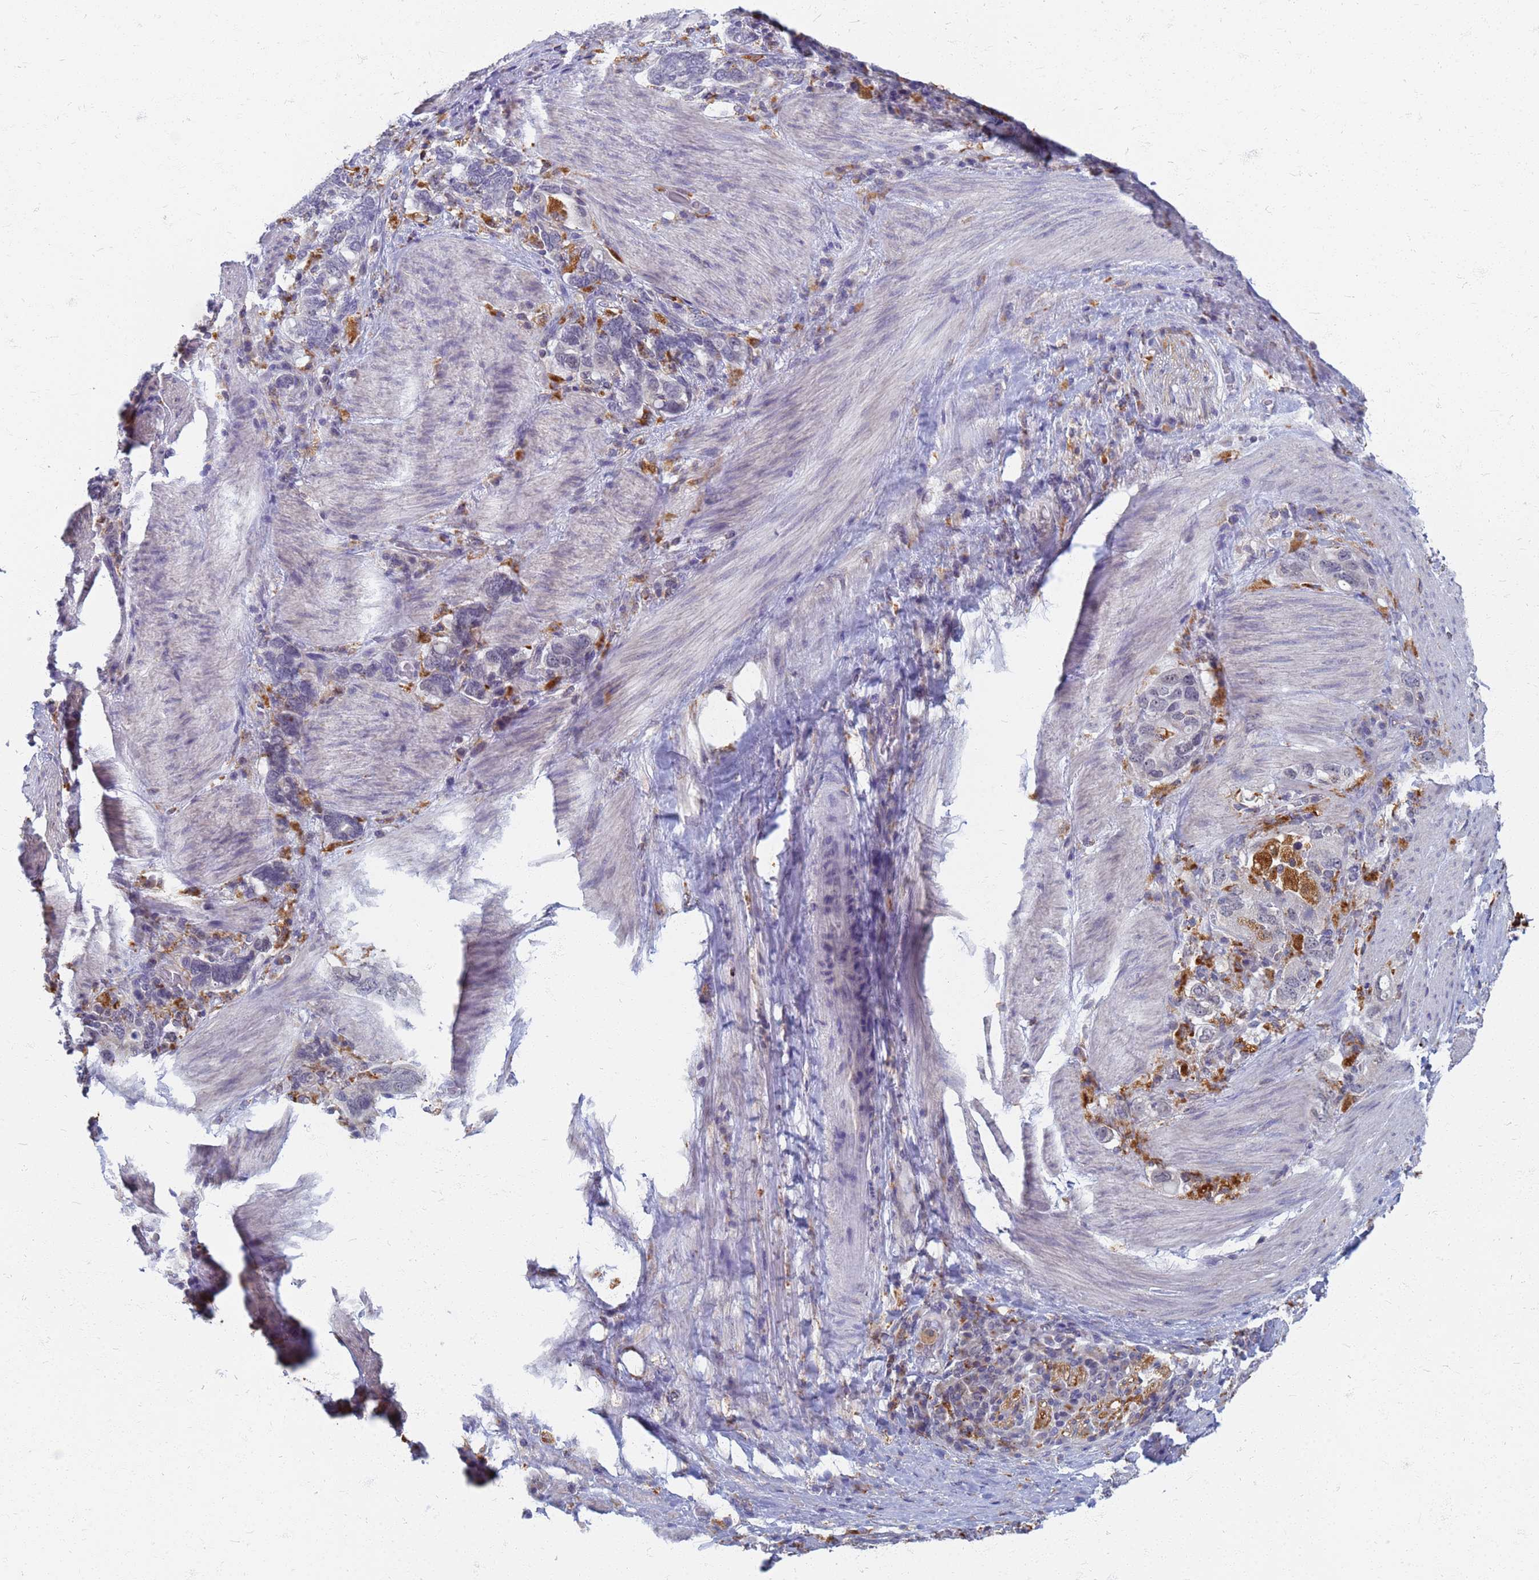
{"staining": {"intensity": "negative", "quantity": "none", "location": "none"}, "tissue": "stomach cancer", "cell_type": "Tumor cells", "image_type": "cancer", "snomed": [{"axis": "morphology", "description": "Adenocarcinoma, NOS"}, {"axis": "topography", "description": "Stomach, upper"}, {"axis": "topography", "description": "Stomach"}], "caption": "There is no significant staining in tumor cells of stomach cancer. (Brightfield microscopy of DAB (3,3'-diaminobenzidine) immunohistochemistry (IHC) at high magnification).", "gene": "ATP6V1E1", "patient": {"sex": "male", "age": 62}}